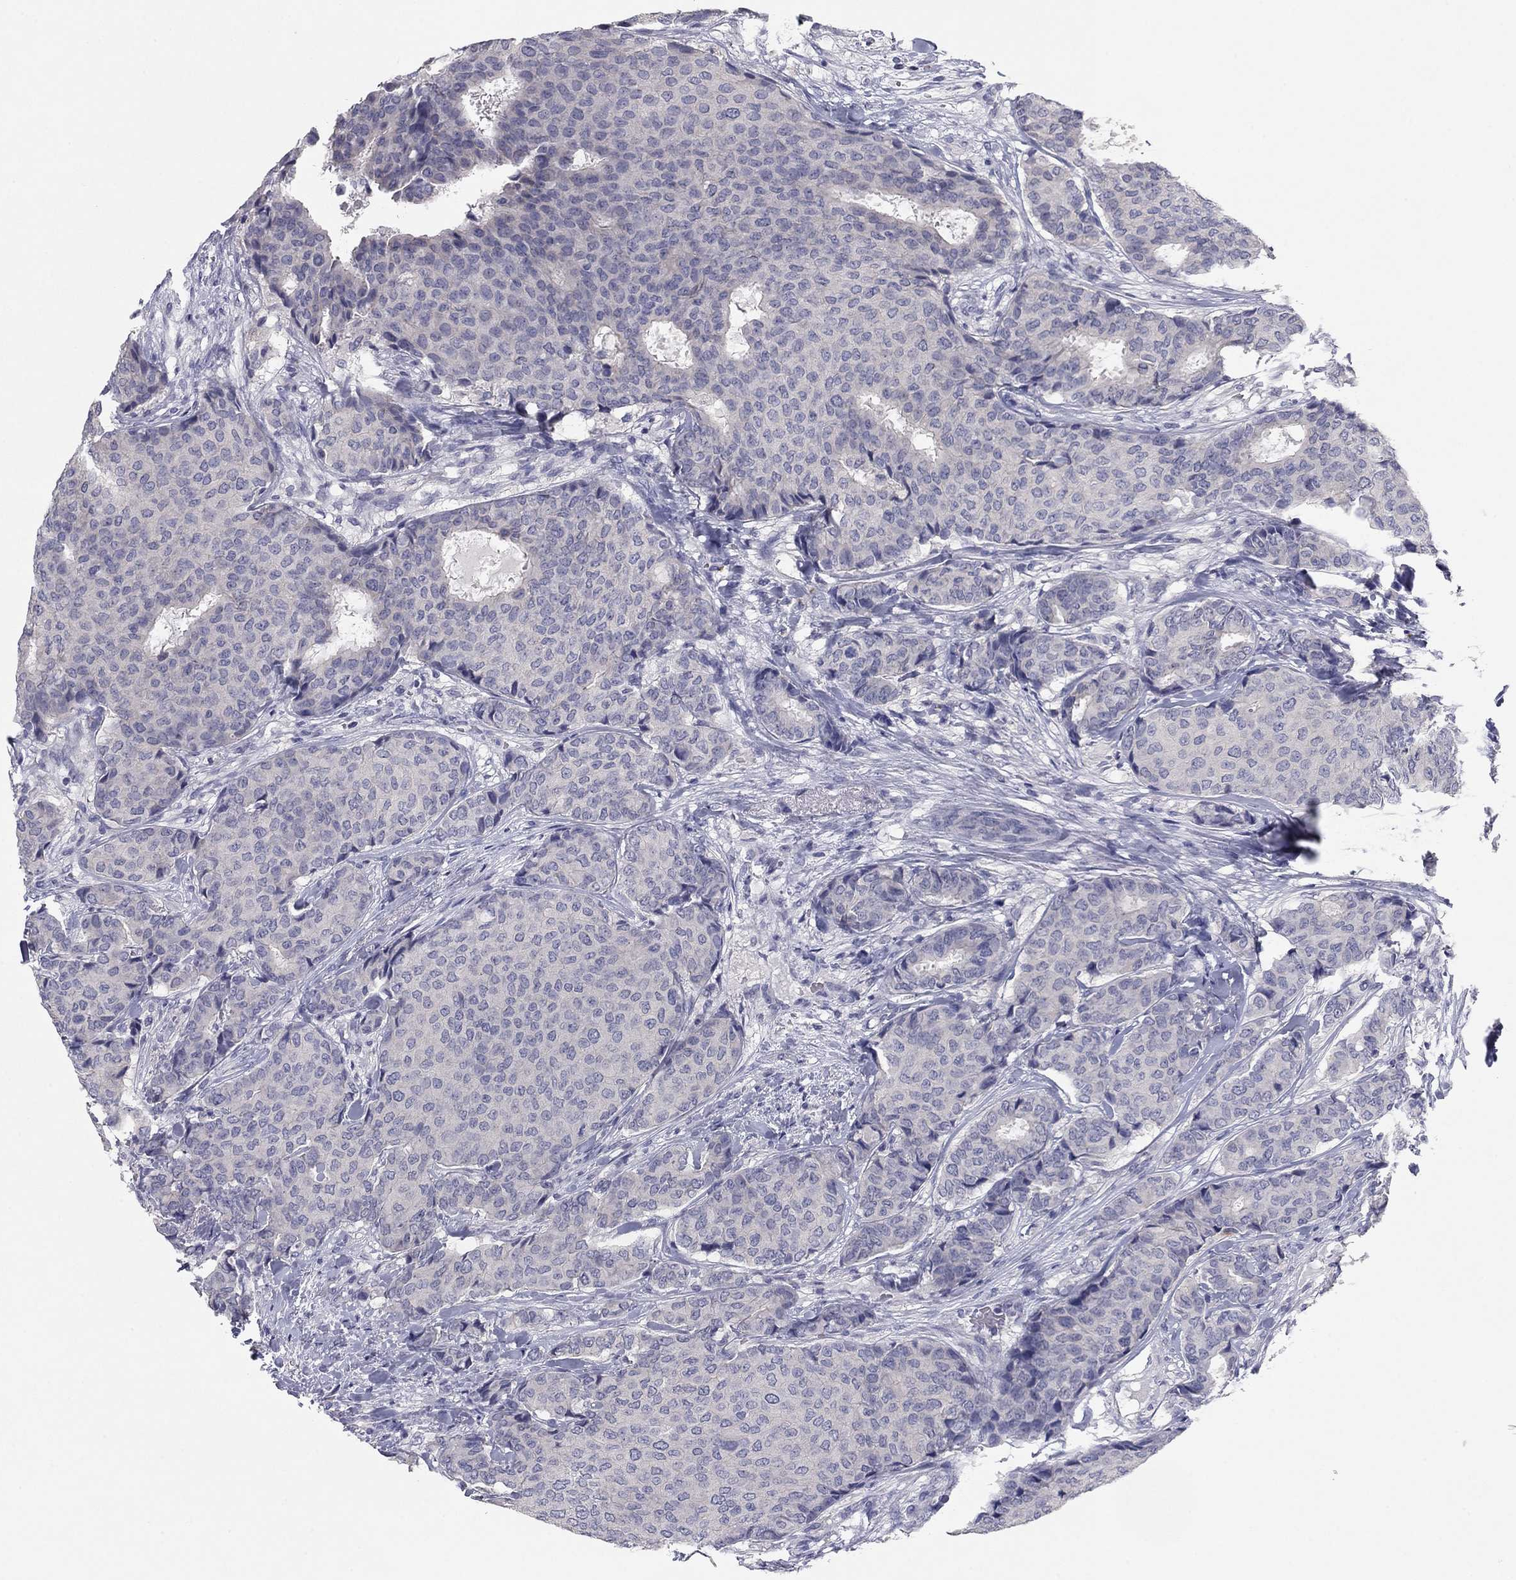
{"staining": {"intensity": "negative", "quantity": "none", "location": "none"}, "tissue": "breast cancer", "cell_type": "Tumor cells", "image_type": "cancer", "snomed": [{"axis": "morphology", "description": "Duct carcinoma"}, {"axis": "topography", "description": "Breast"}], "caption": "There is no significant staining in tumor cells of invasive ductal carcinoma (breast).", "gene": "CNTNAP4", "patient": {"sex": "female", "age": 75}}